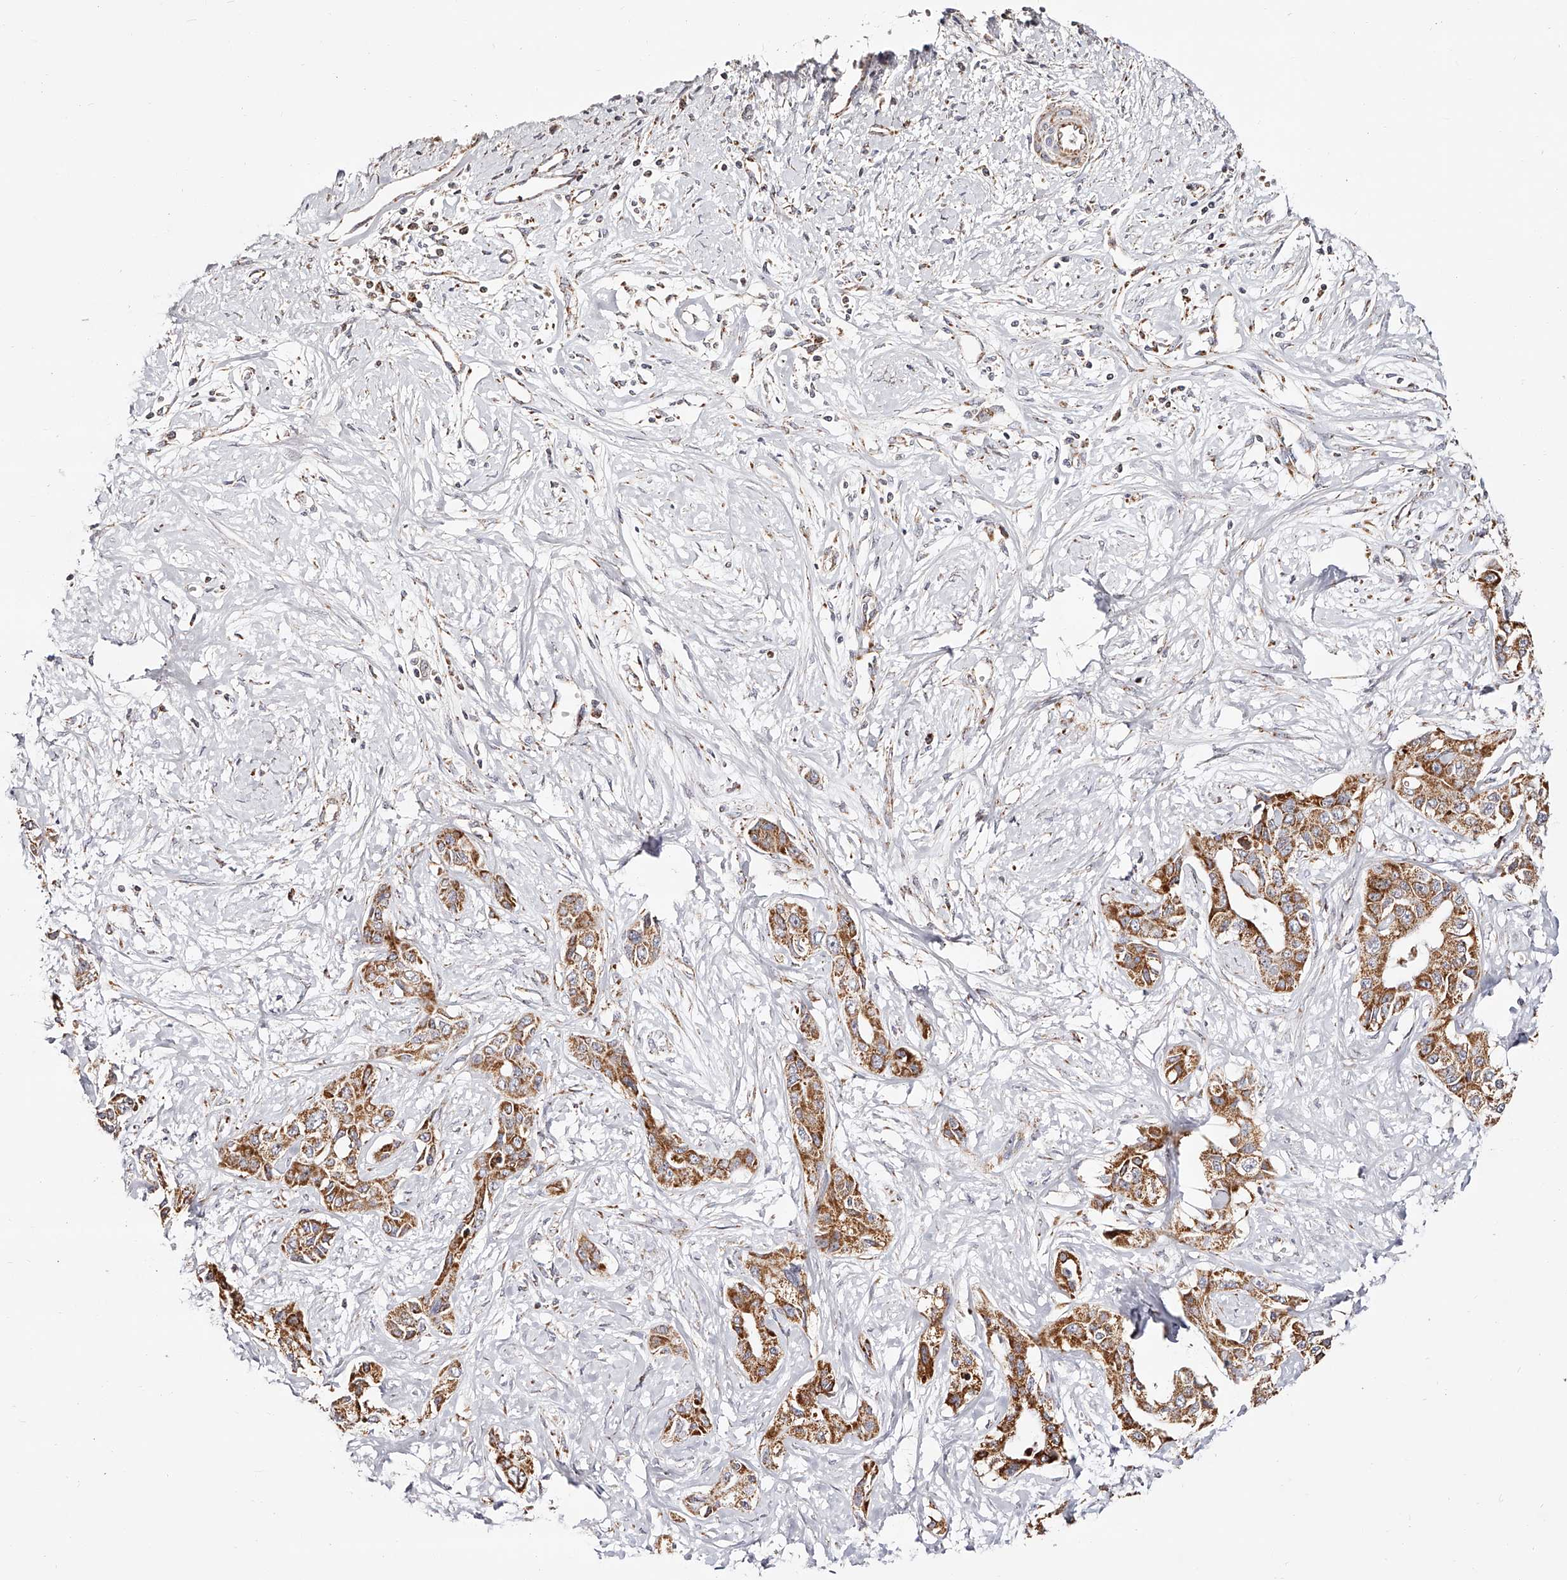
{"staining": {"intensity": "strong", "quantity": ">75%", "location": "cytoplasmic/membranous"}, "tissue": "liver cancer", "cell_type": "Tumor cells", "image_type": "cancer", "snomed": [{"axis": "morphology", "description": "Cholangiocarcinoma"}, {"axis": "topography", "description": "Liver"}], "caption": "Immunohistochemical staining of cholangiocarcinoma (liver) reveals strong cytoplasmic/membranous protein positivity in approximately >75% of tumor cells.", "gene": "NDUFV3", "patient": {"sex": "male", "age": 59}}